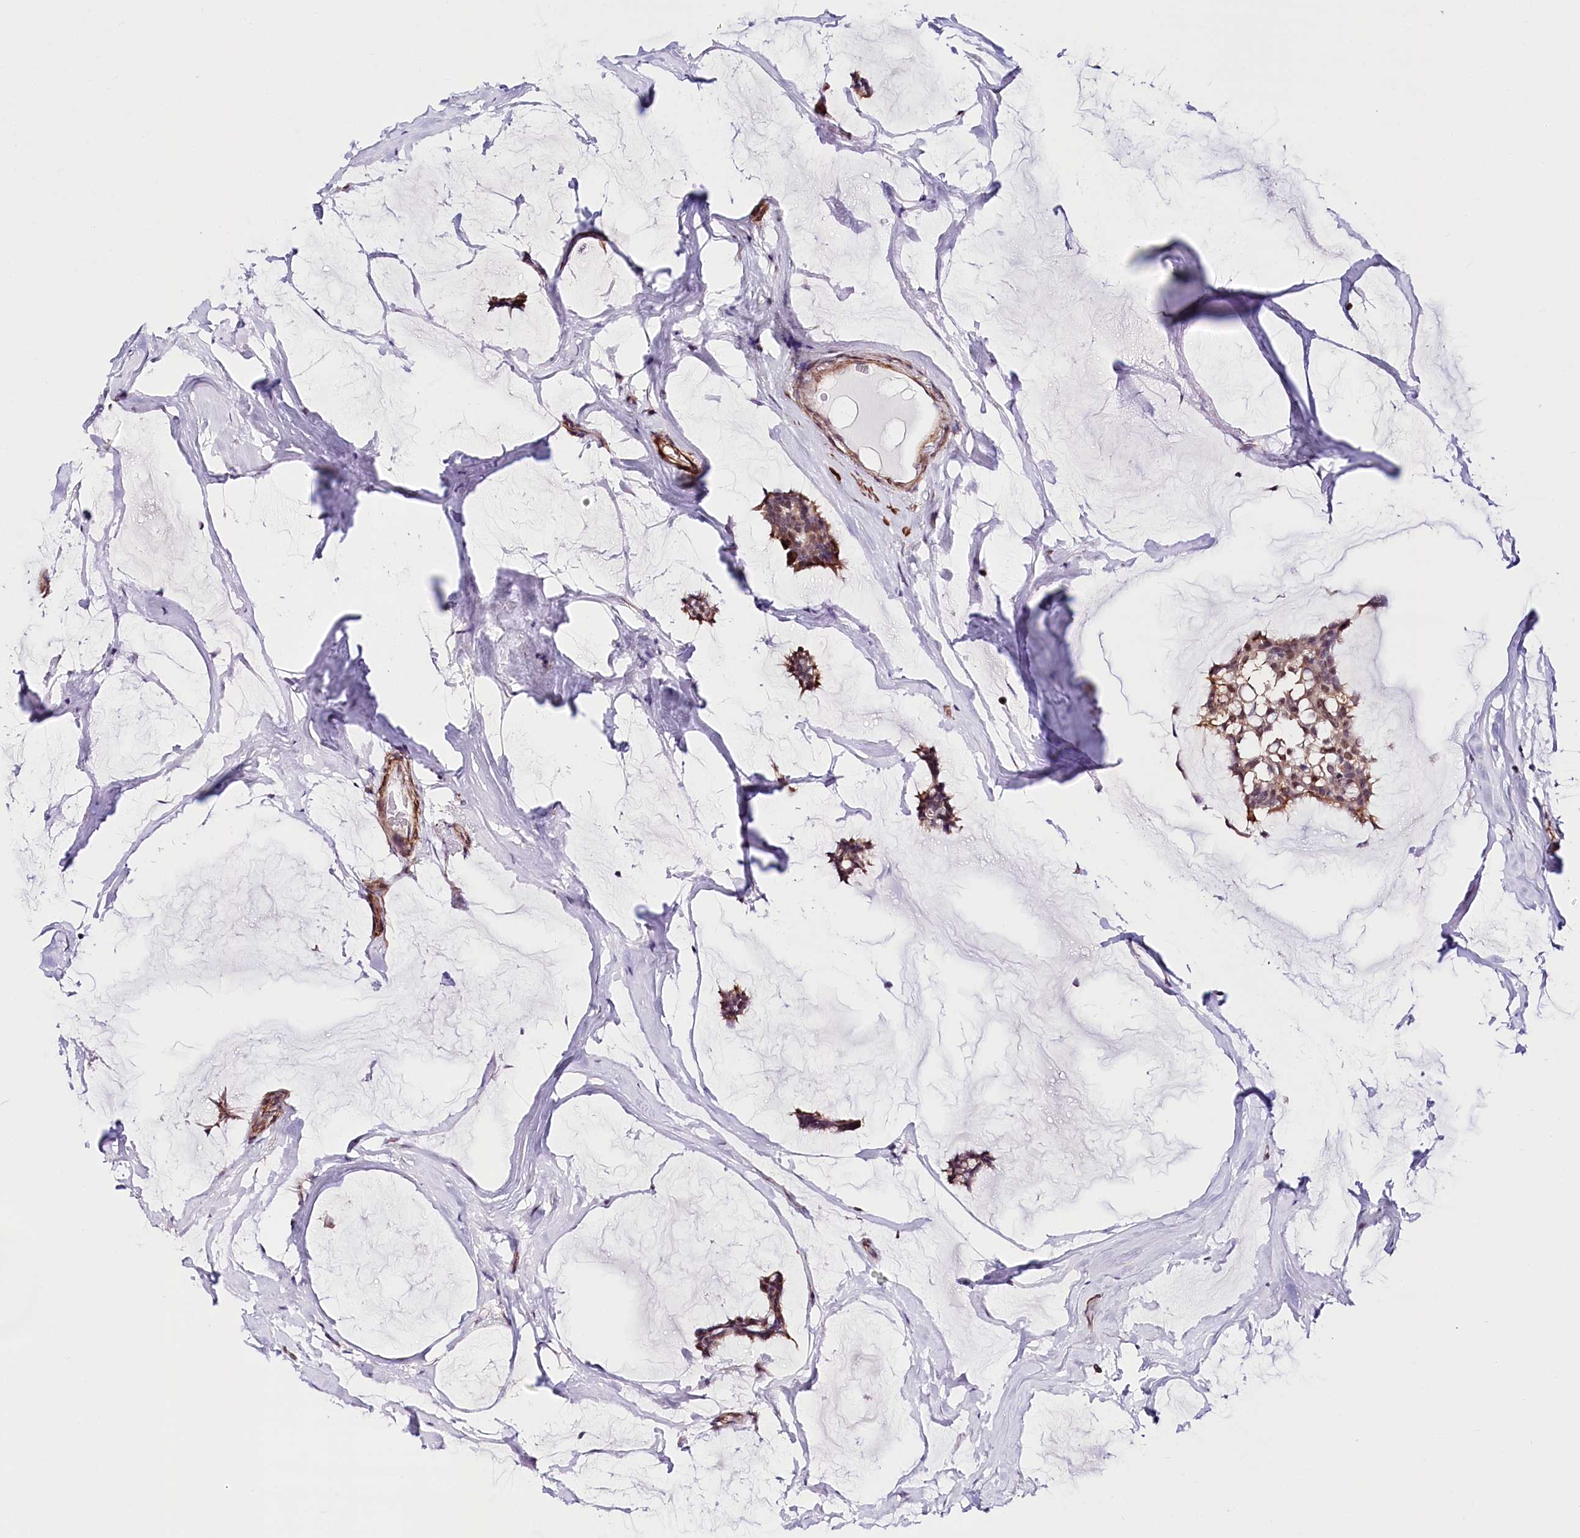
{"staining": {"intensity": "moderate", "quantity": "25%-75%", "location": "cytoplasmic/membranous,nuclear"}, "tissue": "breast cancer", "cell_type": "Tumor cells", "image_type": "cancer", "snomed": [{"axis": "morphology", "description": "Duct carcinoma"}, {"axis": "topography", "description": "Breast"}], "caption": "Protein expression analysis of invasive ductal carcinoma (breast) shows moderate cytoplasmic/membranous and nuclear positivity in approximately 25%-75% of tumor cells. (DAB IHC with brightfield microscopy, high magnification).", "gene": "PPP2R5B", "patient": {"sex": "female", "age": 93}}